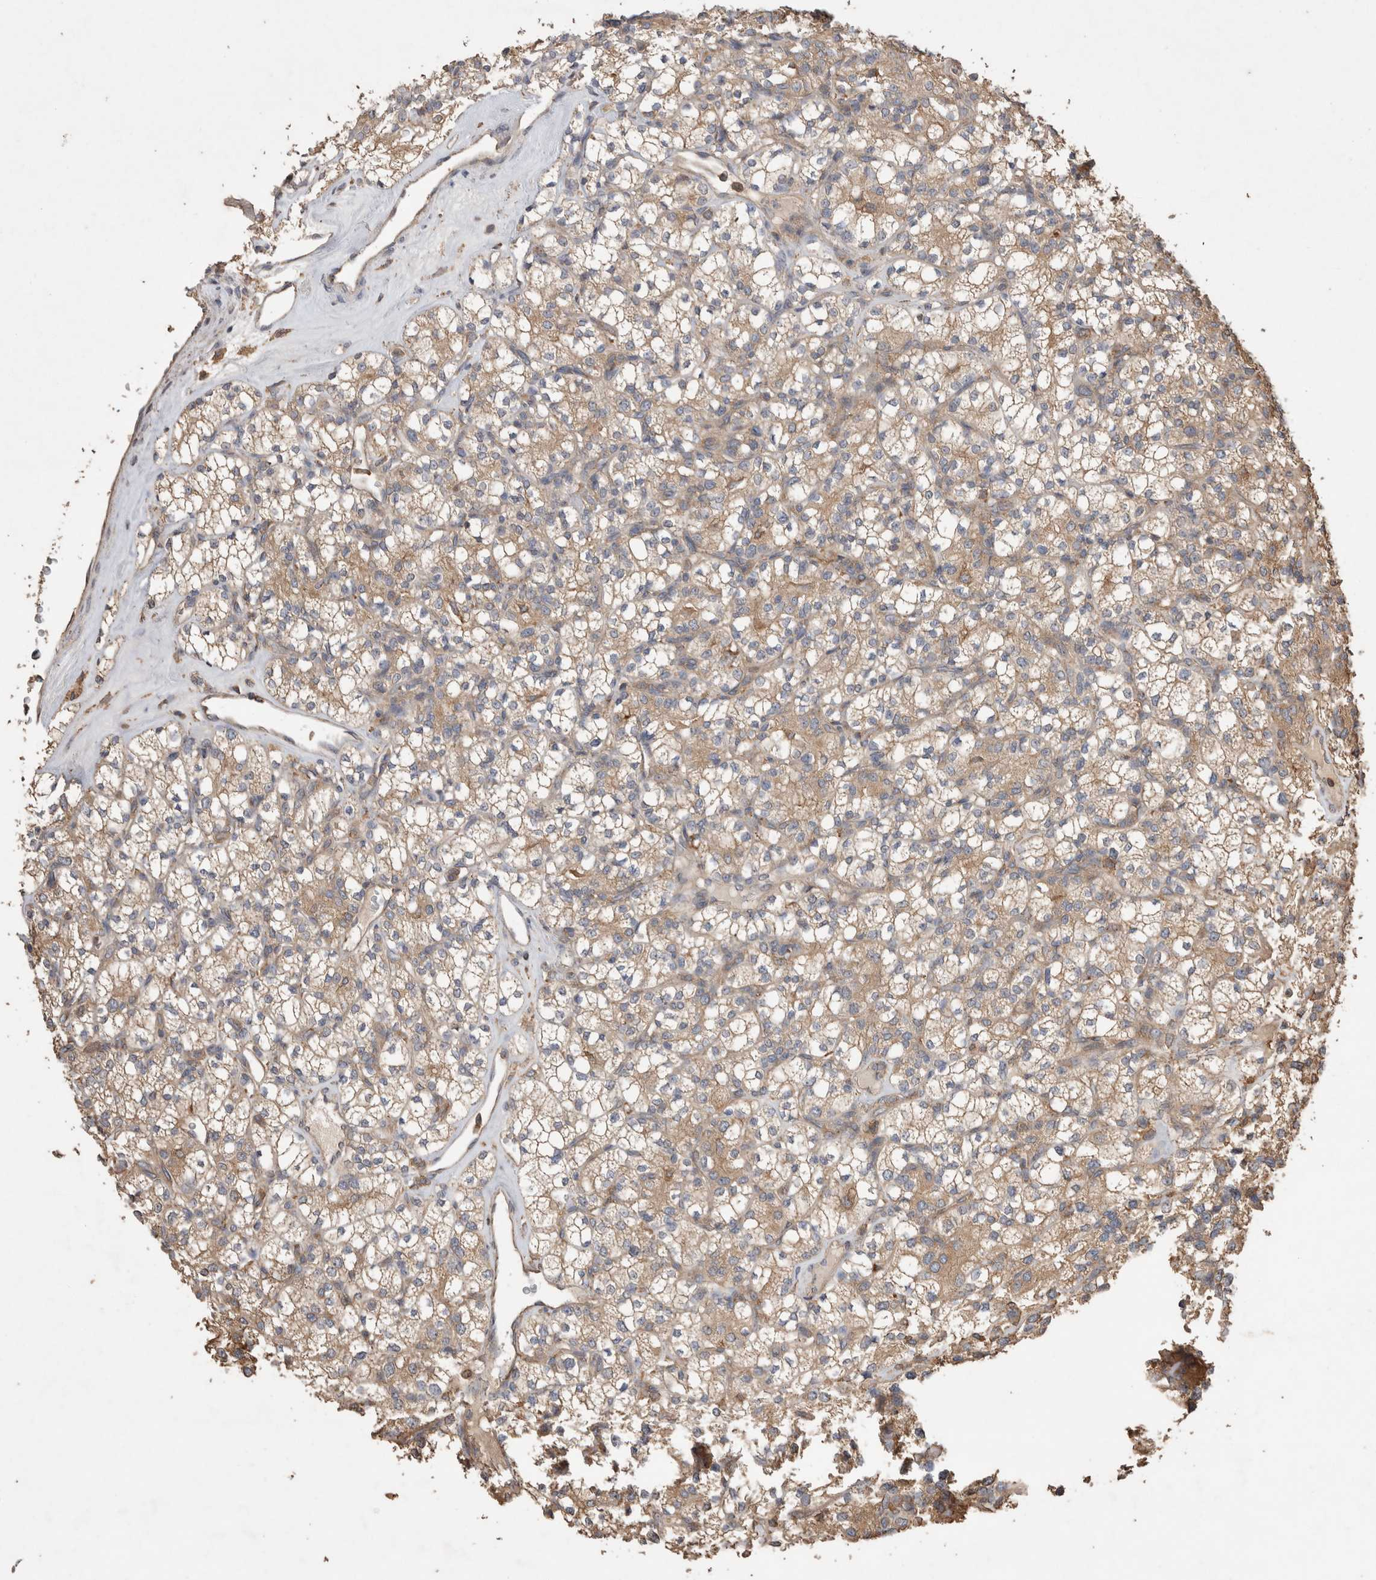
{"staining": {"intensity": "weak", "quantity": ">75%", "location": "cytoplasmic/membranous"}, "tissue": "renal cancer", "cell_type": "Tumor cells", "image_type": "cancer", "snomed": [{"axis": "morphology", "description": "Adenocarcinoma, NOS"}, {"axis": "topography", "description": "Kidney"}], "caption": "A brown stain shows weak cytoplasmic/membranous expression of a protein in human renal cancer tumor cells. The protein is stained brown, and the nuclei are stained in blue (DAB IHC with brightfield microscopy, high magnification).", "gene": "SNX31", "patient": {"sex": "male", "age": 77}}